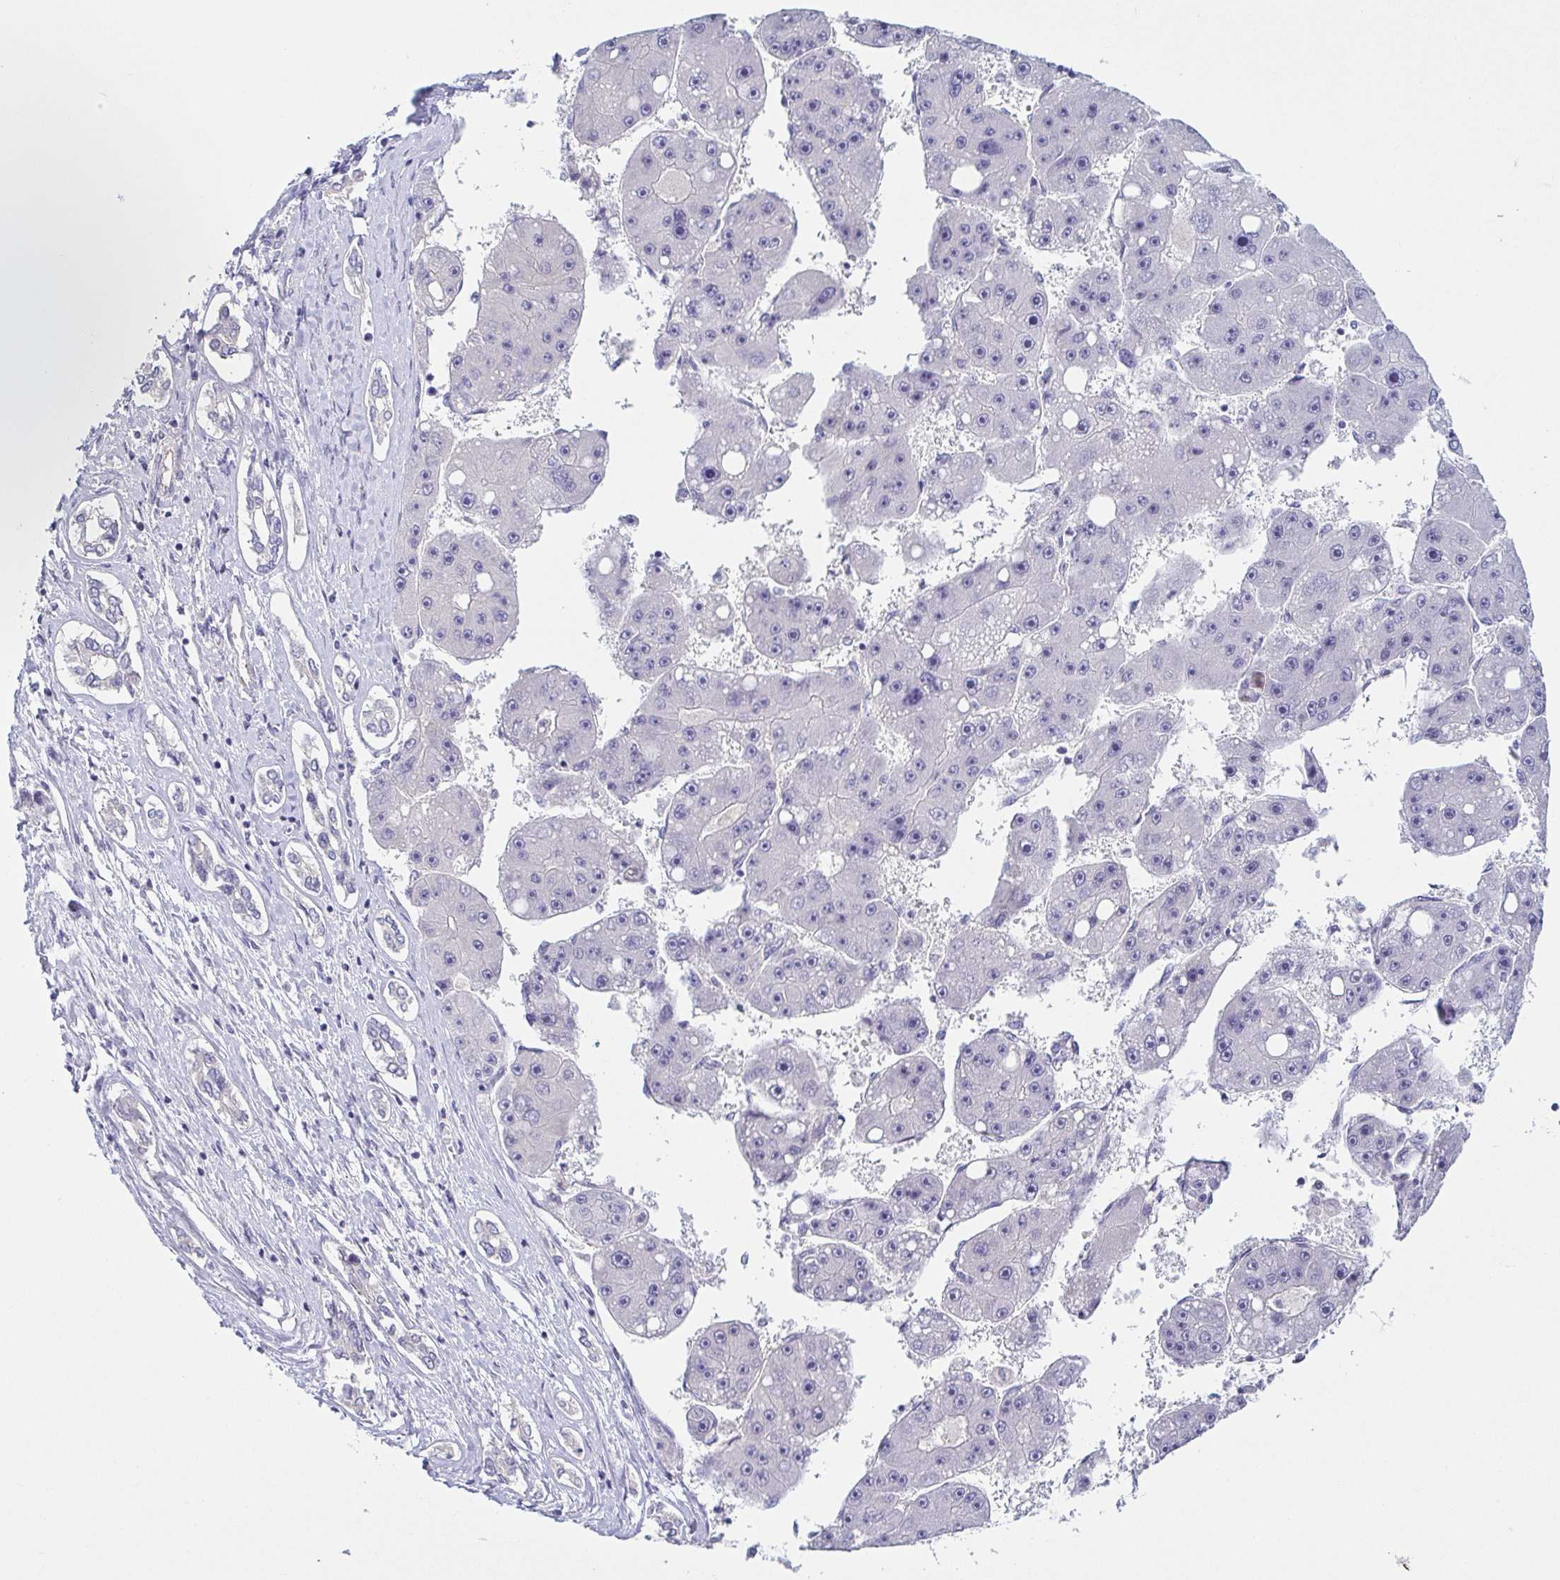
{"staining": {"intensity": "negative", "quantity": "none", "location": "none"}, "tissue": "liver cancer", "cell_type": "Tumor cells", "image_type": "cancer", "snomed": [{"axis": "morphology", "description": "Carcinoma, Hepatocellular, NOS"}, {"axis": "topography", "description": "Liver"}], "caption": "Immunohistochemistry (IHC) of human liver cancer (hepatocellular carcinoma) demonstrates no positivity in tumor cells.", "gene": "COL17A1", "patient": {"sex": "female", "age": 61}}